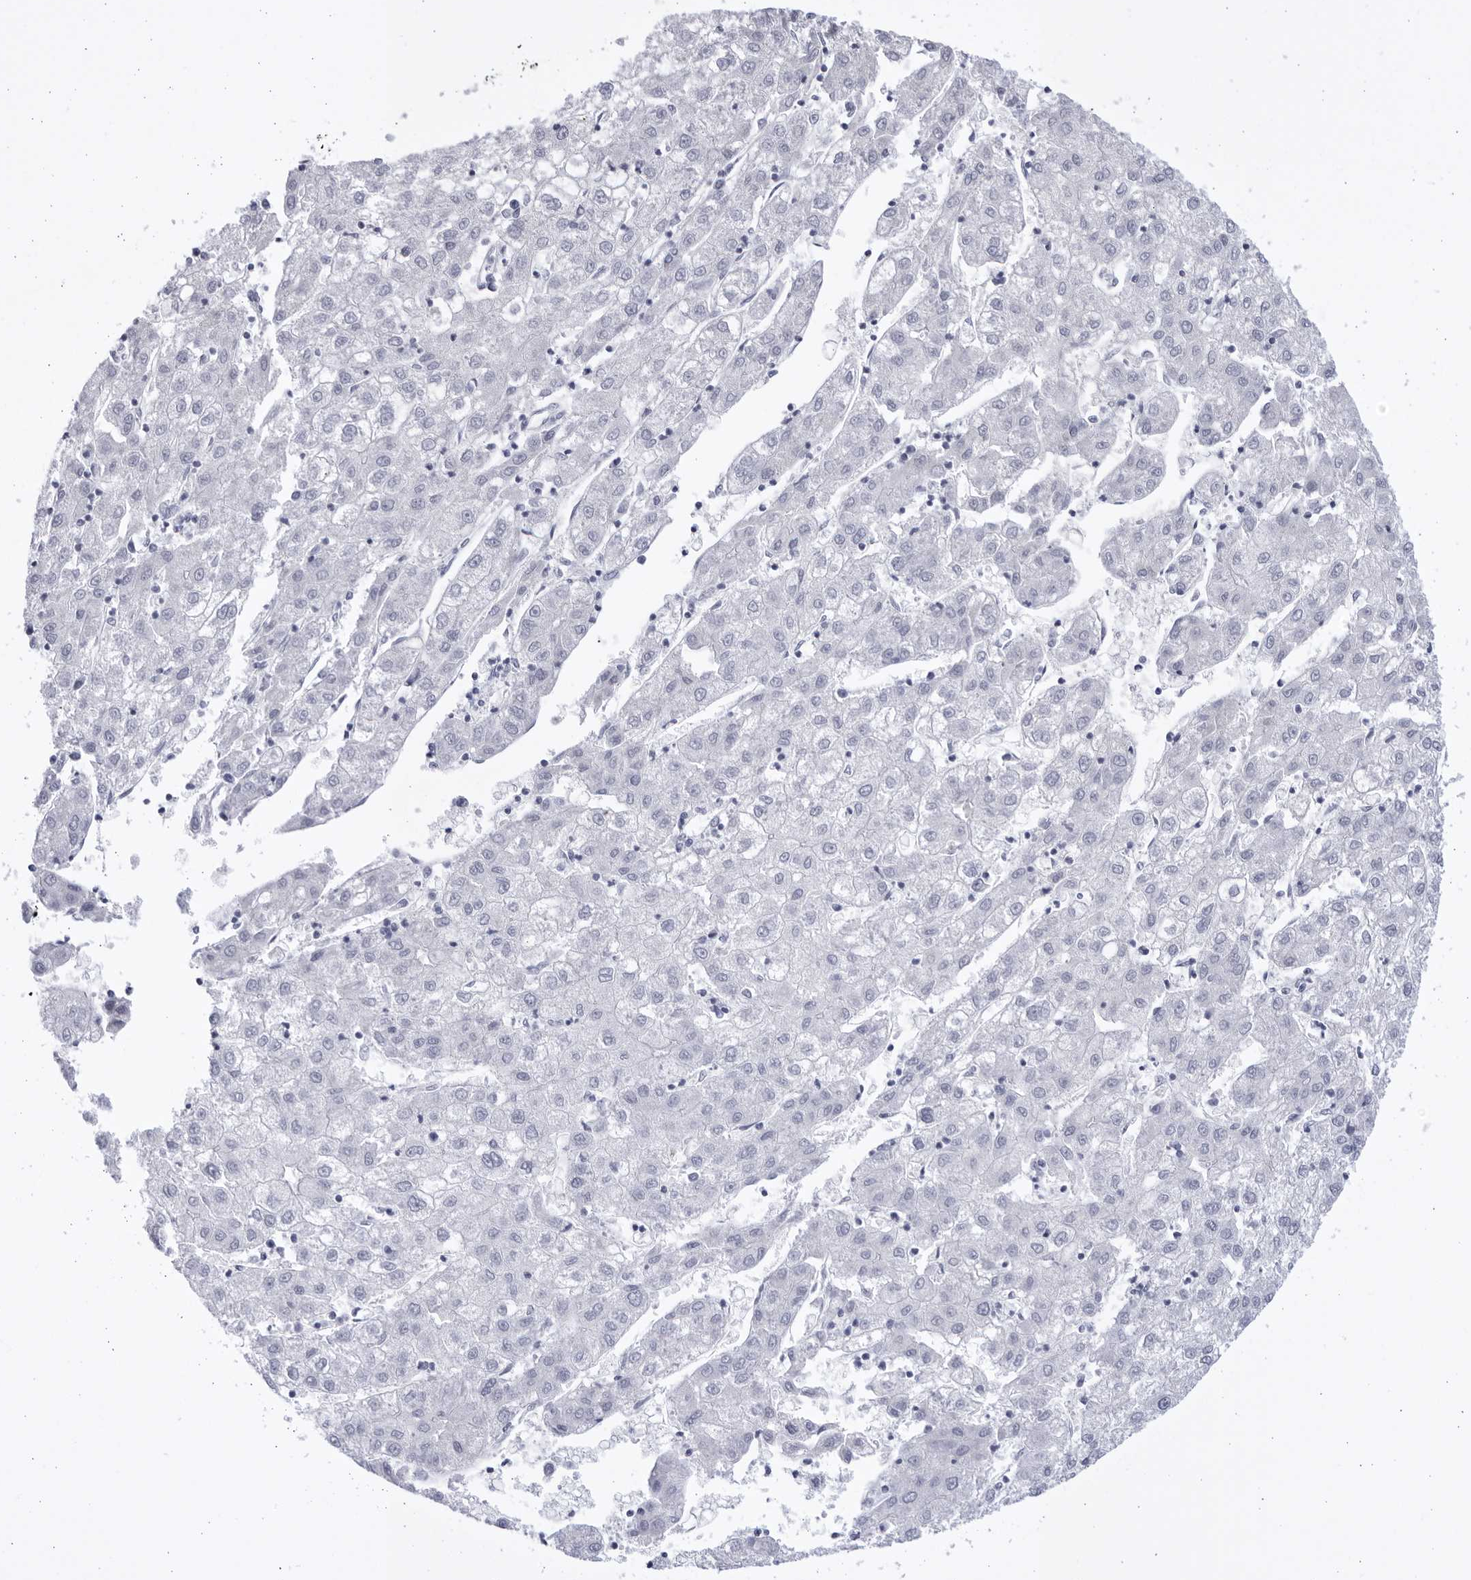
{"staining": {"intensity": "negative", "quantity": "none", "location": "none"}, "tissue": "liver cancer", "cell_type": "Tumor cells", "image_type": "cancer", "snomed": [{"axis": "morphology", "description": "Carcinoma, Hepatocellular, NOS"}, {"axis": "topography", "description": "Liver"}], "caption": "This is a micrograph of IHC staining of liver hepatocellular carcinoma, which shows no staining in tumor cells.", "gene": "CCDC181", "patient": {"sex": "male", "age": 72}}